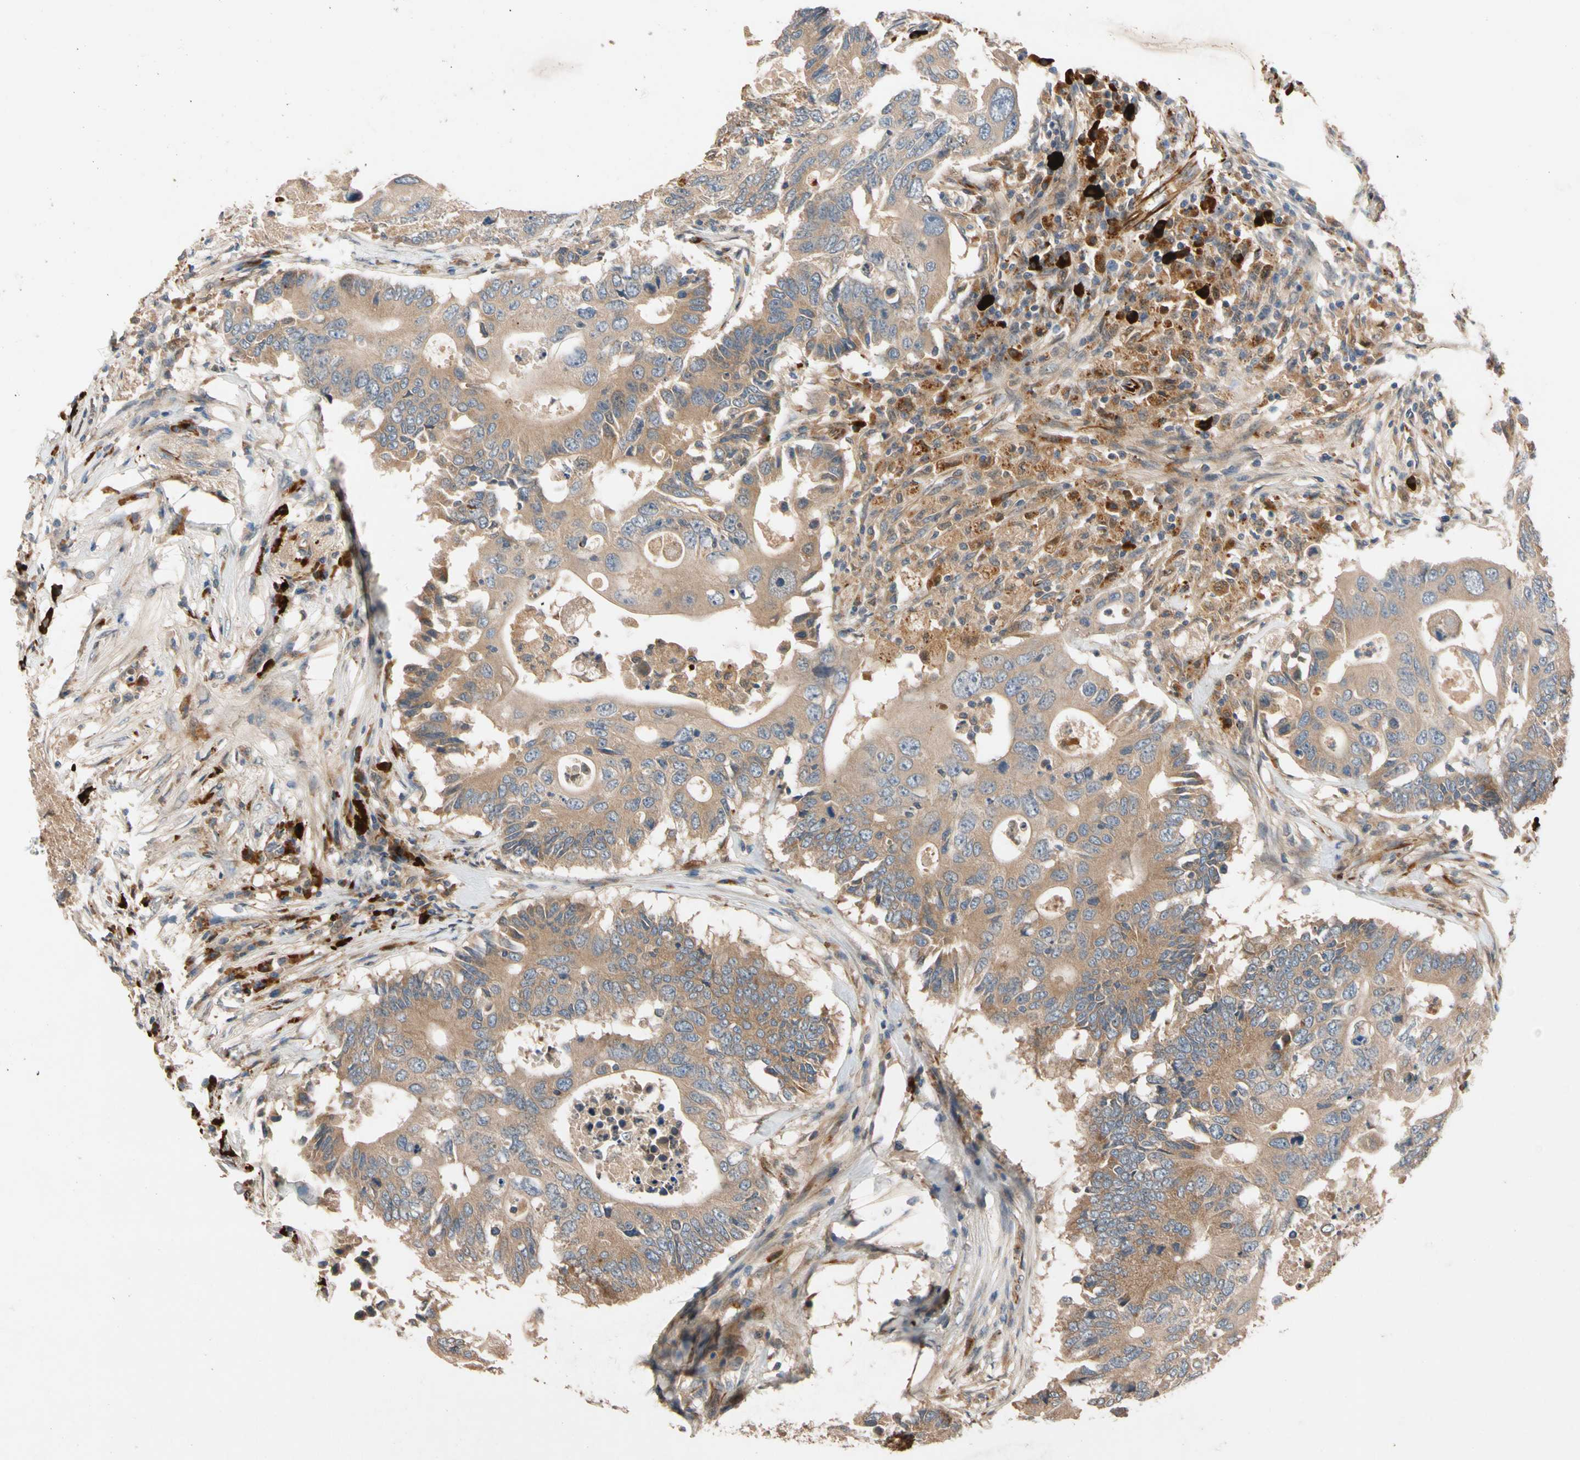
{"staining": {"intensity": "moderate", "quantity": ">75%", "location": "cytoplasmic/membranous"}, "tissue": "colorectal cancer", "cell_type": "Tumor cells", "image_type": "cancer", "snomed": [{"axis": "morphology", "description": "Adenocarcinoma, NOS"}, {"axis": "topography", "description": "Colon"}], "caption": "The immunohistochemical stain shows moderate cytoplasmic/membranous expression in tumor cells of adenocarcinoma (colorectal) tissue. The staining is performed using DAB (3,3'-diaminobenzidine) brown chromogen to label protein expression. The nuclei are counter-stained blue using hematoxylin.", "gene": "FGD6", "patient": {"sex": "male", "age": 71}}